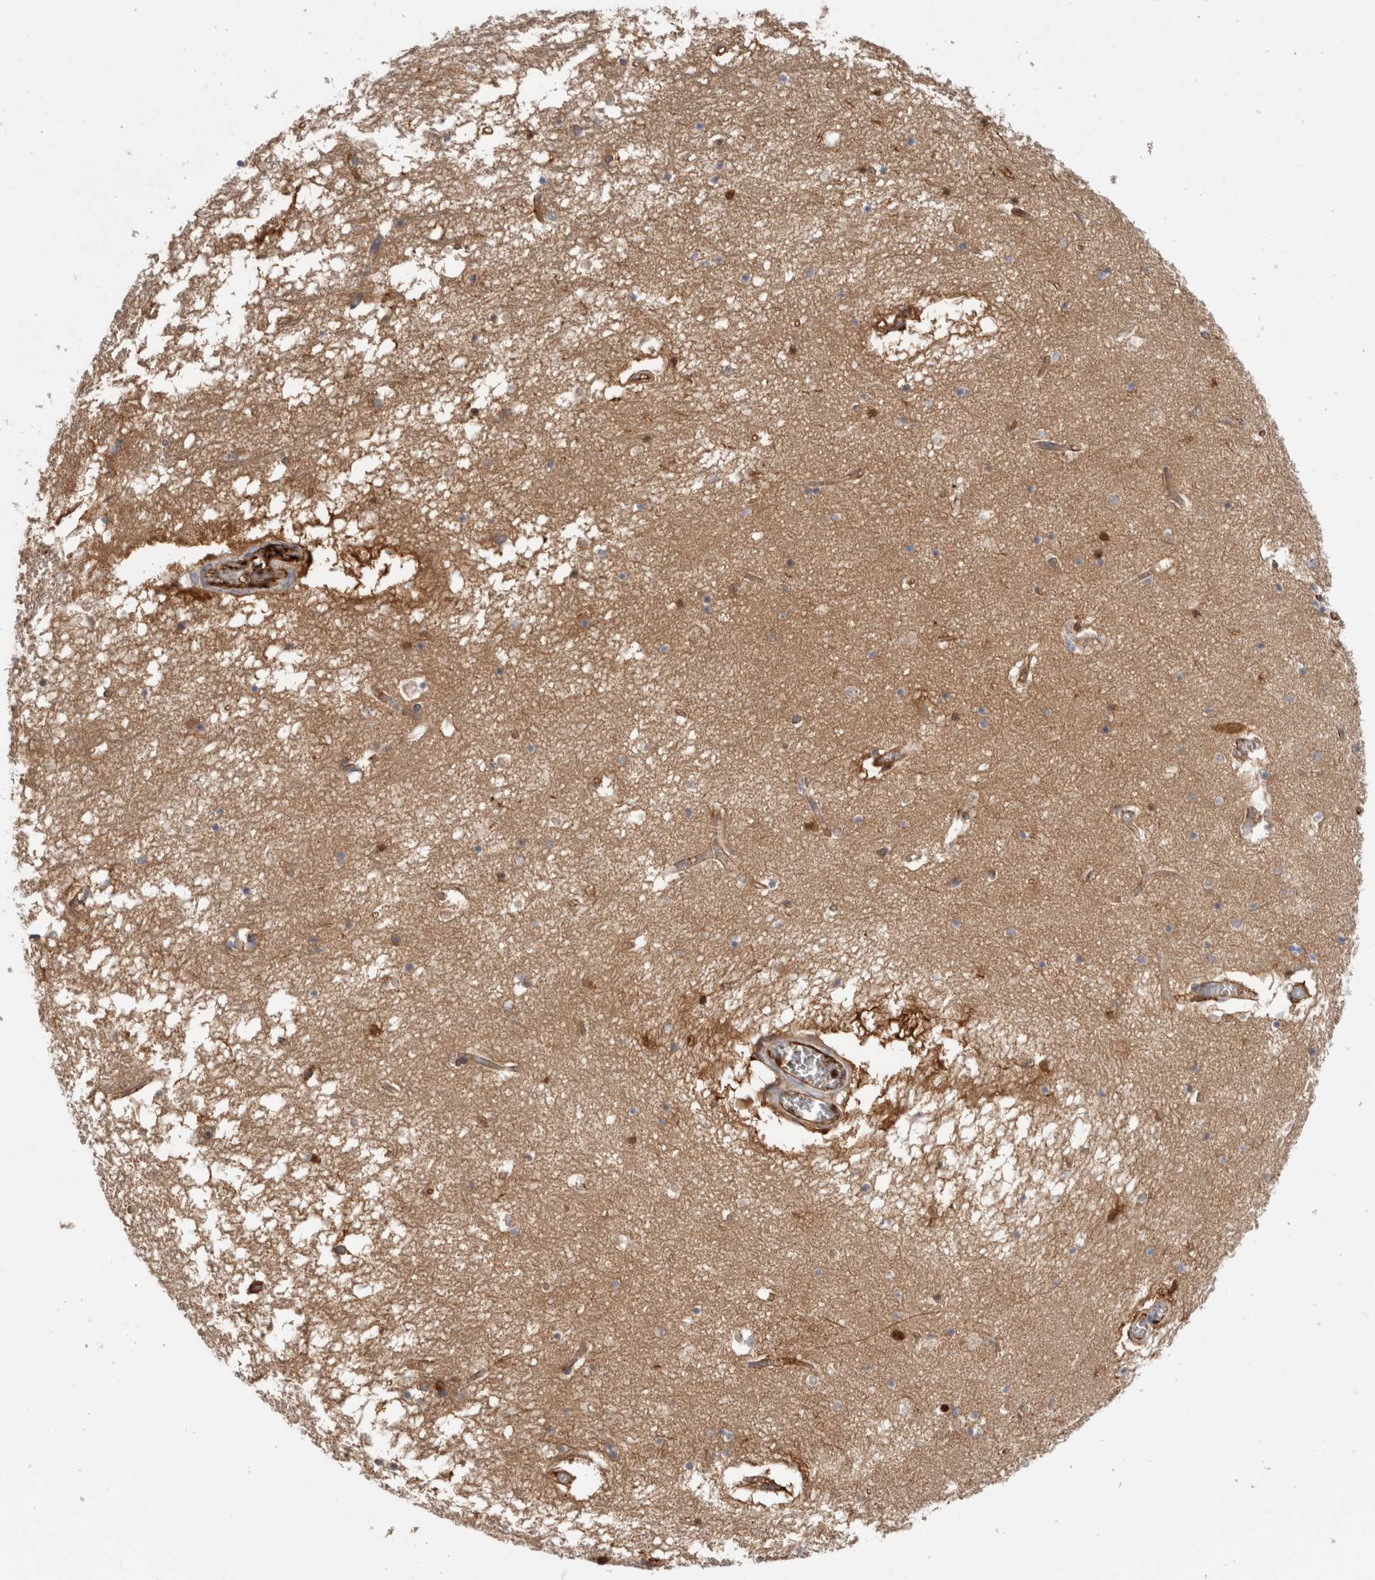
{"staining": {"intensity": "moderate", "quantity": "<25%", "location": "cytoplasmic/membranous,nuclear"}, "tissue": "hippocampus", "cell_type": "Glial cells", "image_type": "normal", "snomed": [{"axis": "morphology", "description": "Normal tissue, NOS"}, {"axis": "topography", "description": "Hippocampus"}], "caption": "DAB (3,3'-diaminobenzidine) immunohistochemical staining of benign hippocampus demonstrates moderate cytoplasmic/membranous,nuclear protein positivity in about <25% of glial cells. (IHC, brightfield microscopy, high magnification).", "gene": "TBCE", "patient": {"sex": "male", "age": 70}}